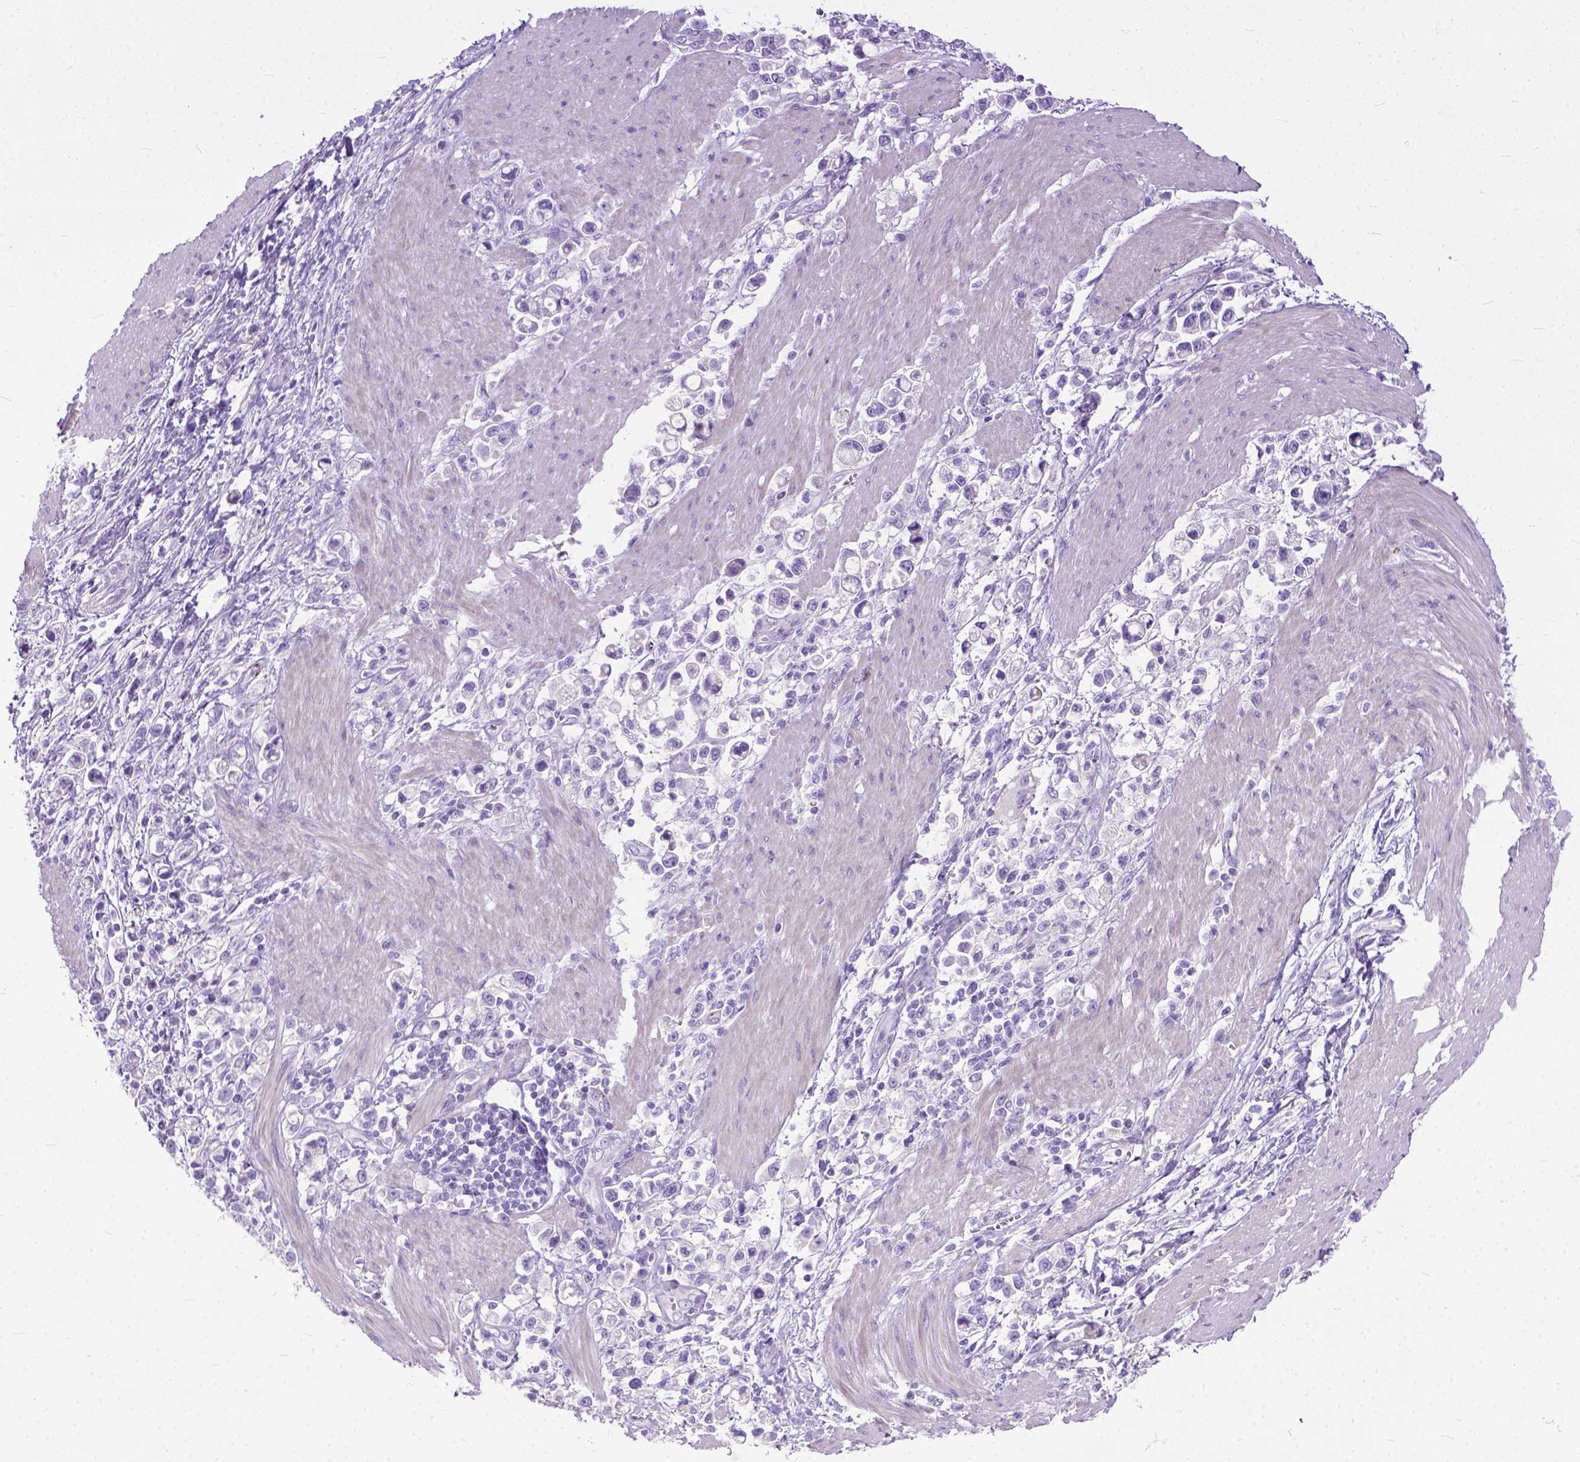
{"staining": {"intensity": "negative", "quantity": "none", "location": "none"}, "tissue": "stomach cancer", "cell_type": "Tumor cells", "image_type": "cancer", "snomed": [{"axis": "morphology", "description": "Adenocarcinoma, NOS"}, {"axis": "topography", "description": "Stomach"}], "caption": "Immunohistochemistry (IHC) of human stomach adenocarcinoma demonstrates no expression in tumor cells.", "gene": "PLK5", "patient": {"sex": "male", "age": 63}}